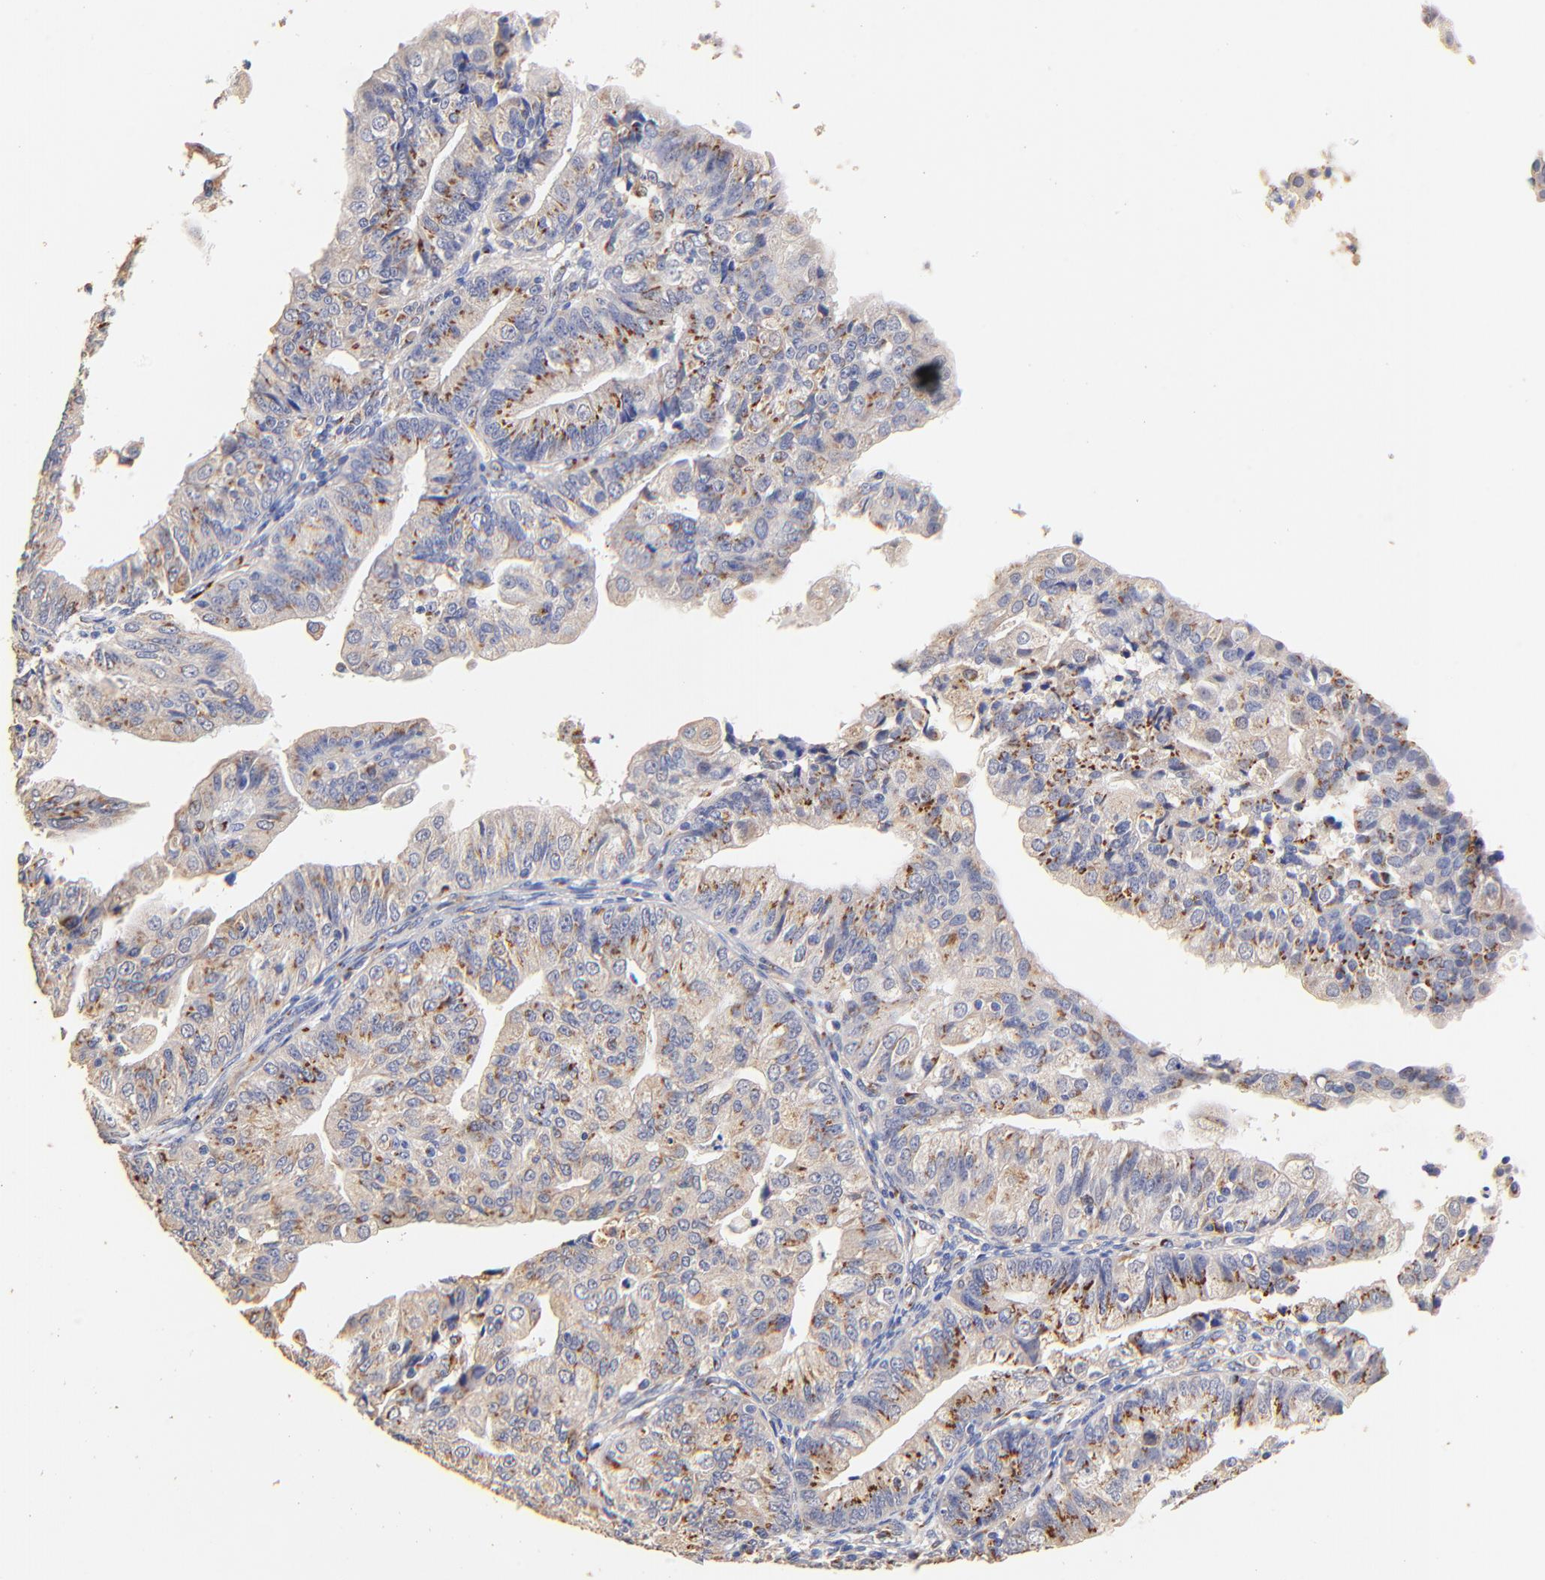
{"staining": {"intensity": "moderate", "quantity": ">75%", "location": "cytoplasmic/membranous"}, "tissue": "endometrial cancer", "cell_type": "Tumor cells", "image_type": "cancer", "snomed": [{"axis": "morphology", "description": "Adenocarcinoma, NOS"}, {"axis": "topography", "description": "Endometrium"}], "caption": "High-magnification brightfield microscopy of adenocarcinoma (endometrial) stained with DAB (brown) and counterstained with hematoxylin (blue). tumor cells exhibit moderate cytoplasmic/membranous positivity is seen in approximately>75% of cells.", "gene": "FMNL3", "patient": {"sex": "female", "age": 56}}